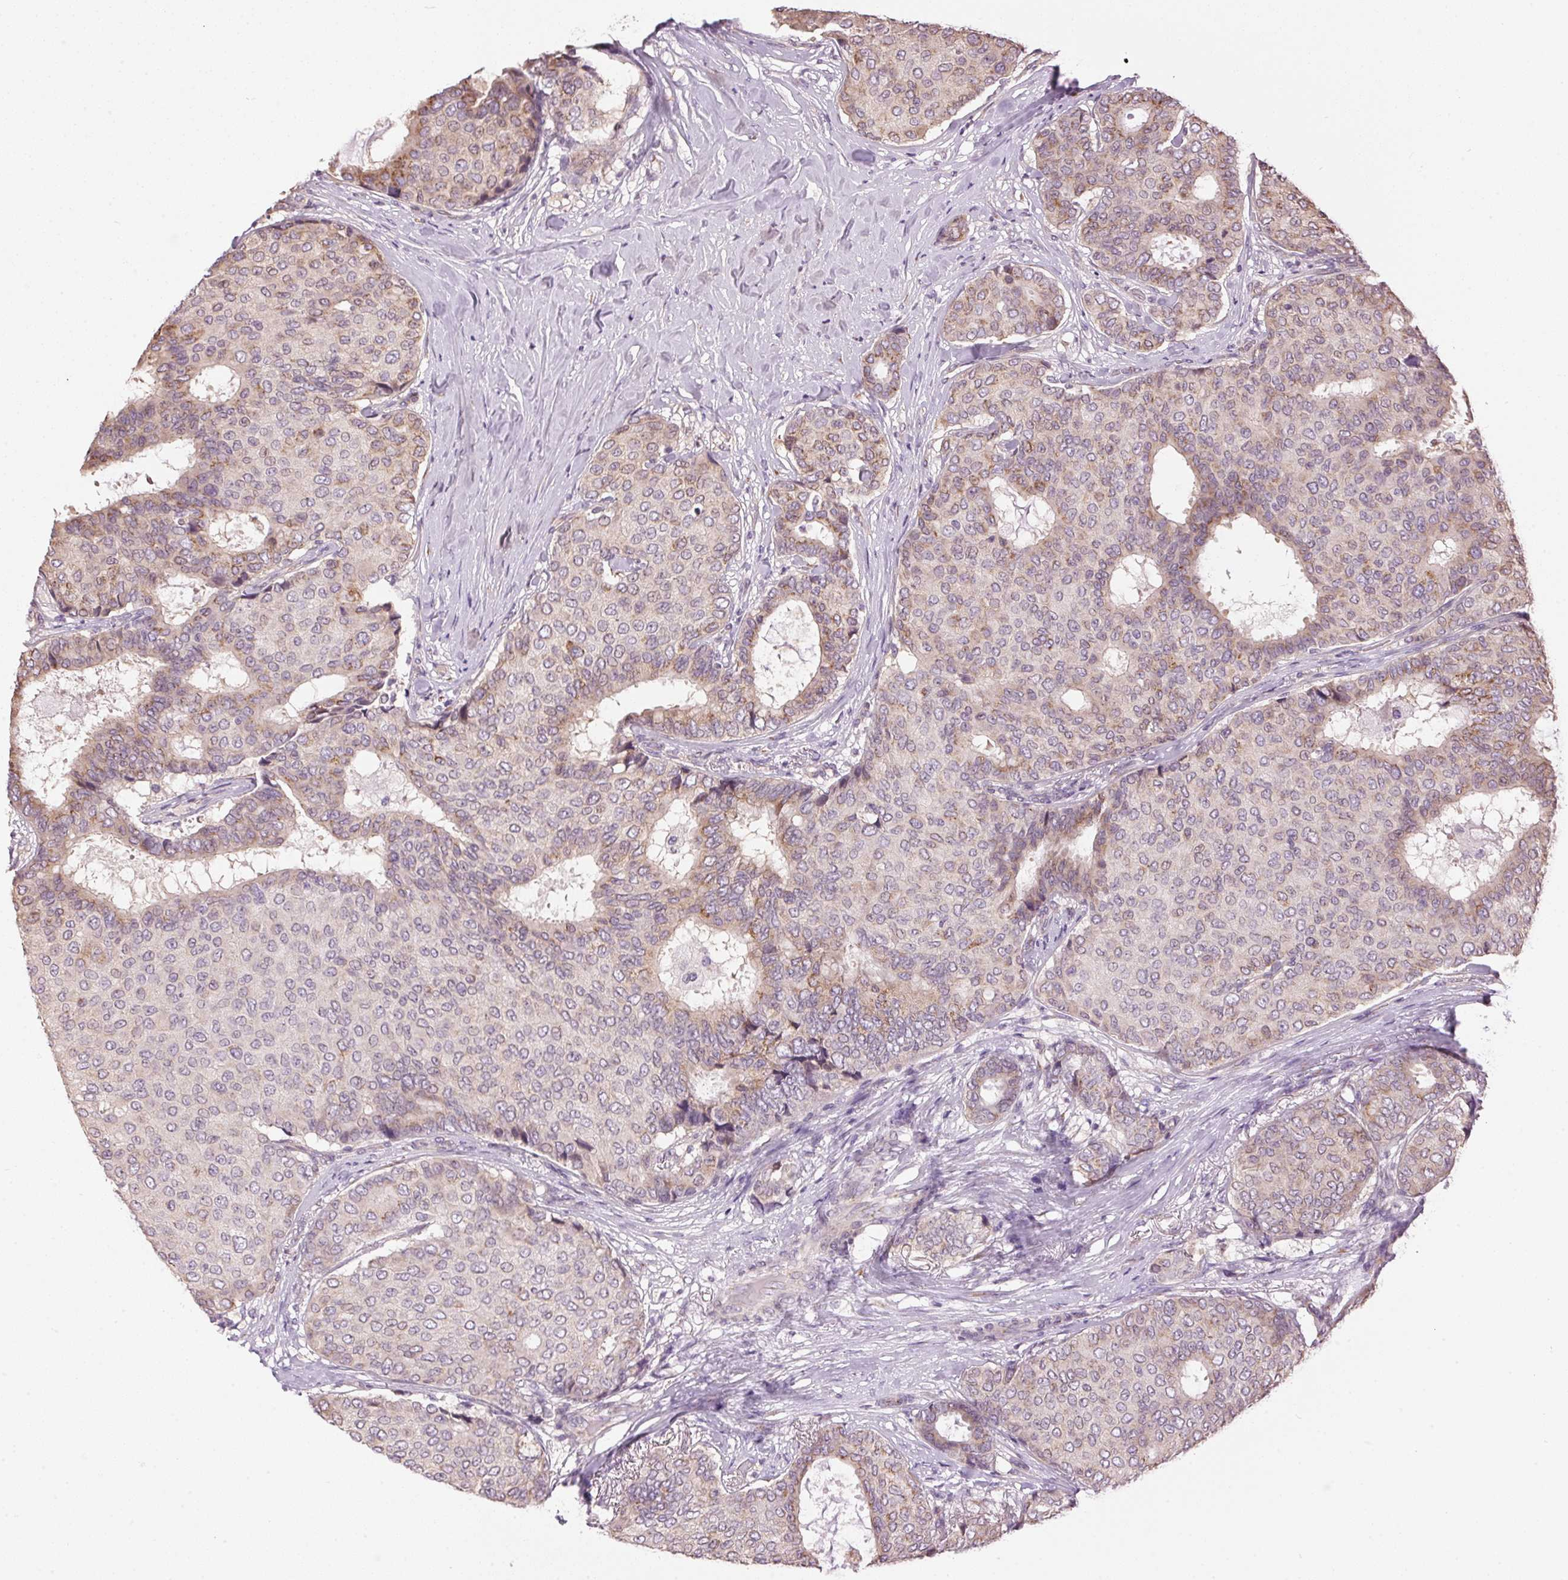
{"staining": {"intensity": "moderate", "quantity": "<25%", "location": "cytoplasmic/membranous"}, "tissue": "breast cancer", "cell_type": "Tumor cells", "image_type": "cancer", "snomed": [{"axis": "morphology", "description": "Duct carcinoma"}, {"axis": "topography", "description": "Breast"}], "caption": "High-power microscopy captured an immunohistochemistry (IHC) micrograph of breast cancer, revealing moderate cytoplasmic/membranous positivity in about <25% of tumor cells.", "gene": "GOLPH3", "patient": {"sex": "female", "age": 75}}